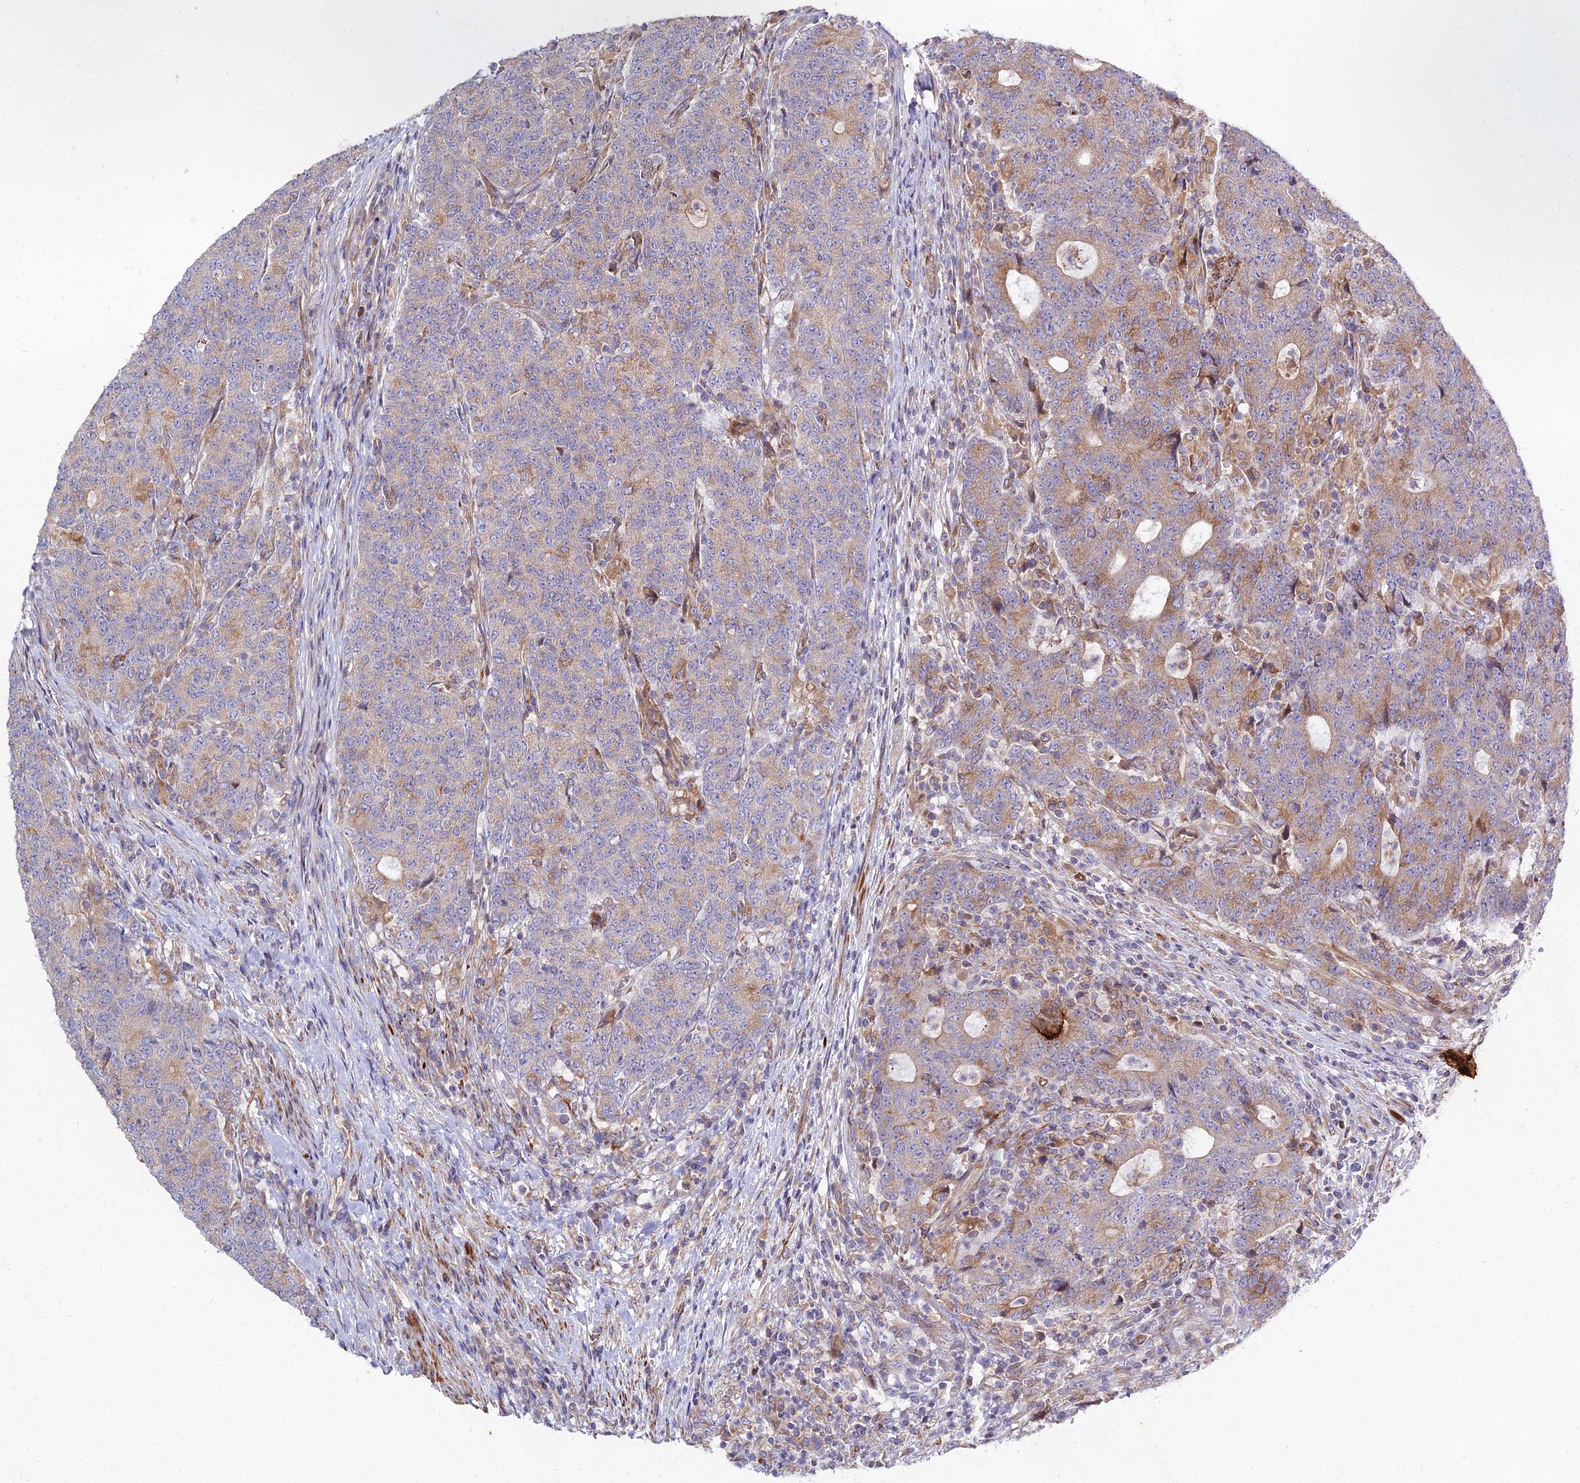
{"staining": {"intensity": "moderate", "quantity": "<25%", "location": "cytoplasmic/membranous"}, "tissue": "colorectal cancer", "cell_type": "Tumor cells", "image_type": "cancer", "snomed": [{"axis": "morphology", "description": "Adenocarcinoma, NOS"}, {"axis": "topography", "description": "Colon"}], "caption": "Immunohistochemical staining of adenocarcinoma (colorectal) exhibits low levels of moderate cytoplasmic/membranous protein staining in approximately <25% of tumor cells.", "gene": "ARL6IP1", "patient": {"sex": "female", "age": 75}}